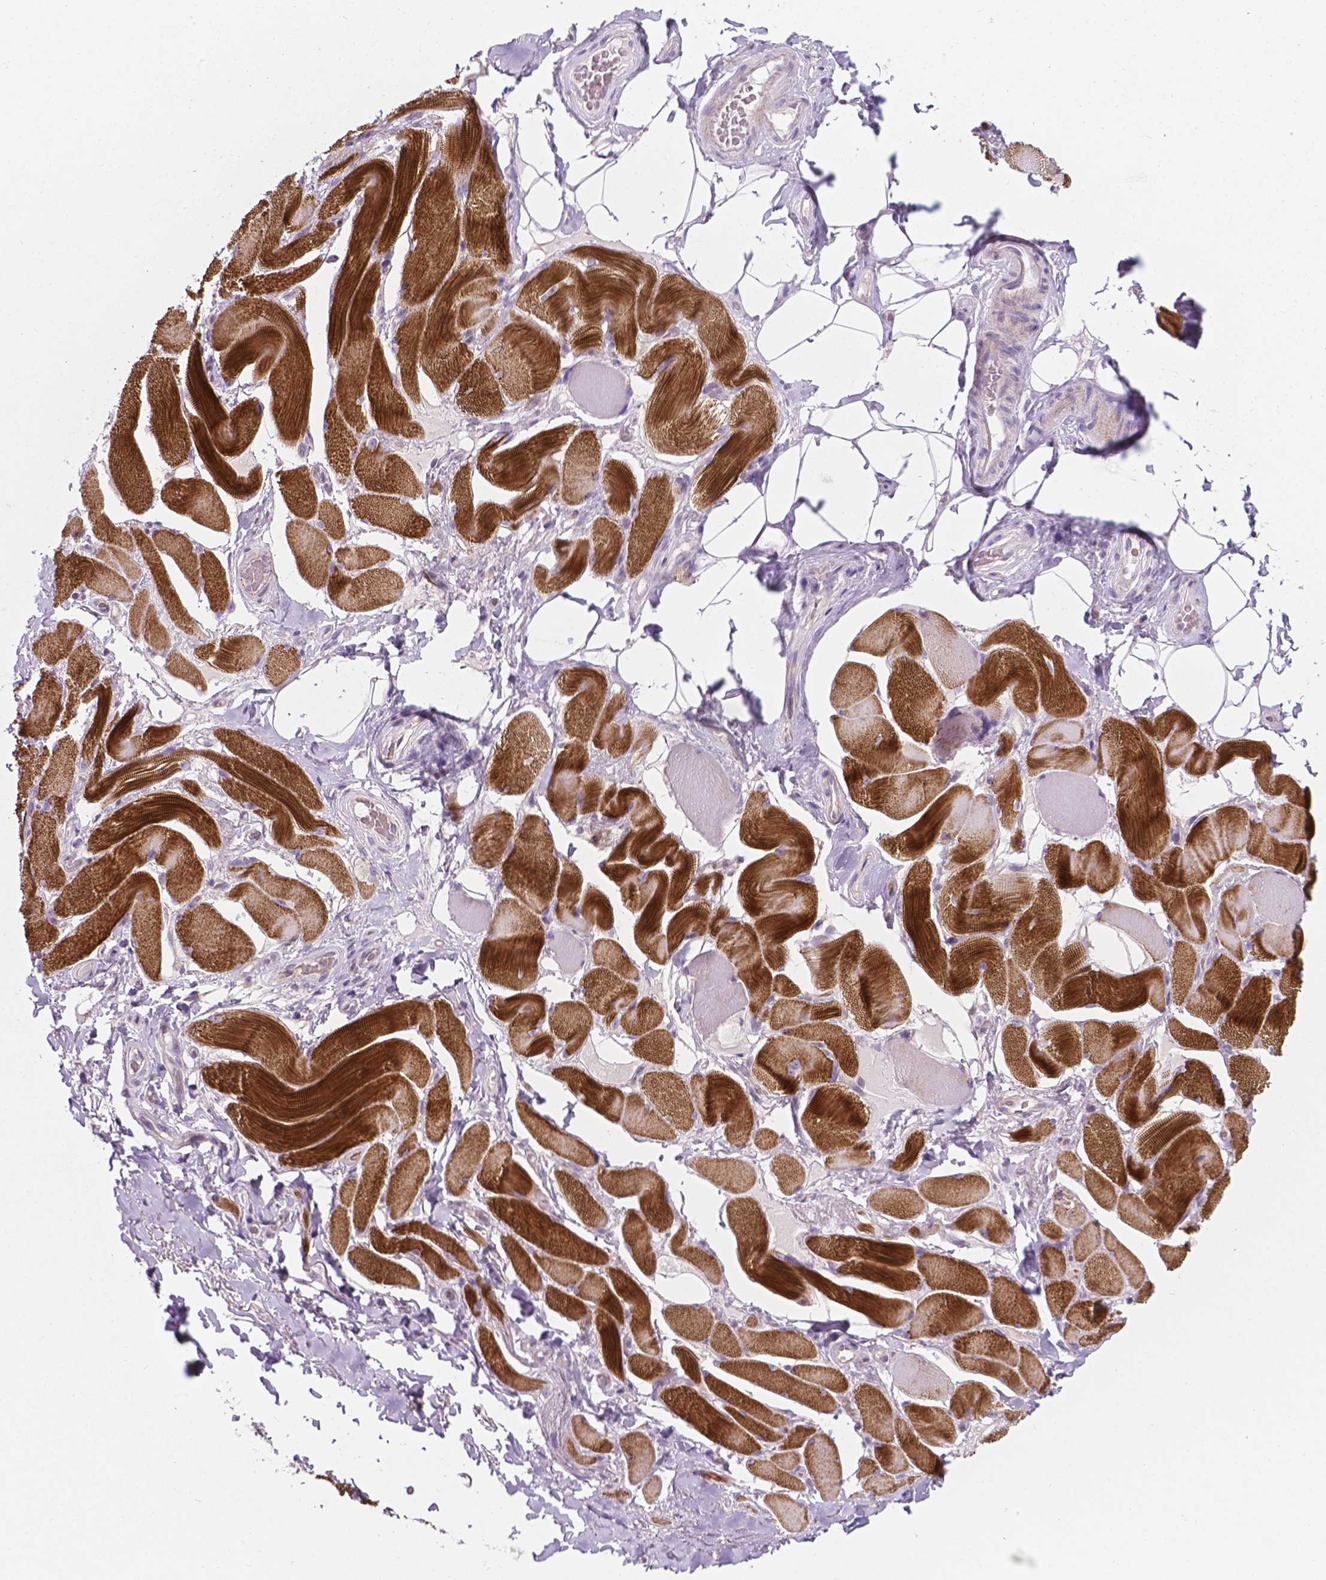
{"staining": {"intensity": "strong", "quantity": ">75%", "location": "cytoplasmic/membranous"}, "tissue": "skeletal muscle", "cell_type": "Myocytes", "image_type": "normal", "snomed": [{"axis": "morphology", "description": "Normal tissue, NOS"}, {"axis": "topography", "description": "Skeletal muscle"}, {"axis": "topography", "description": "Anal"}, {"axis": "topography", "description": "Peripheral nerve tissue"}], "caption": "Strong cytoplasmic/membranous staining is appreciated in approximately >75% of myocytes in unremarkable skeletal muscle.", "gene": "EGFR", "patient": {"sex": "male", "age": 53}}